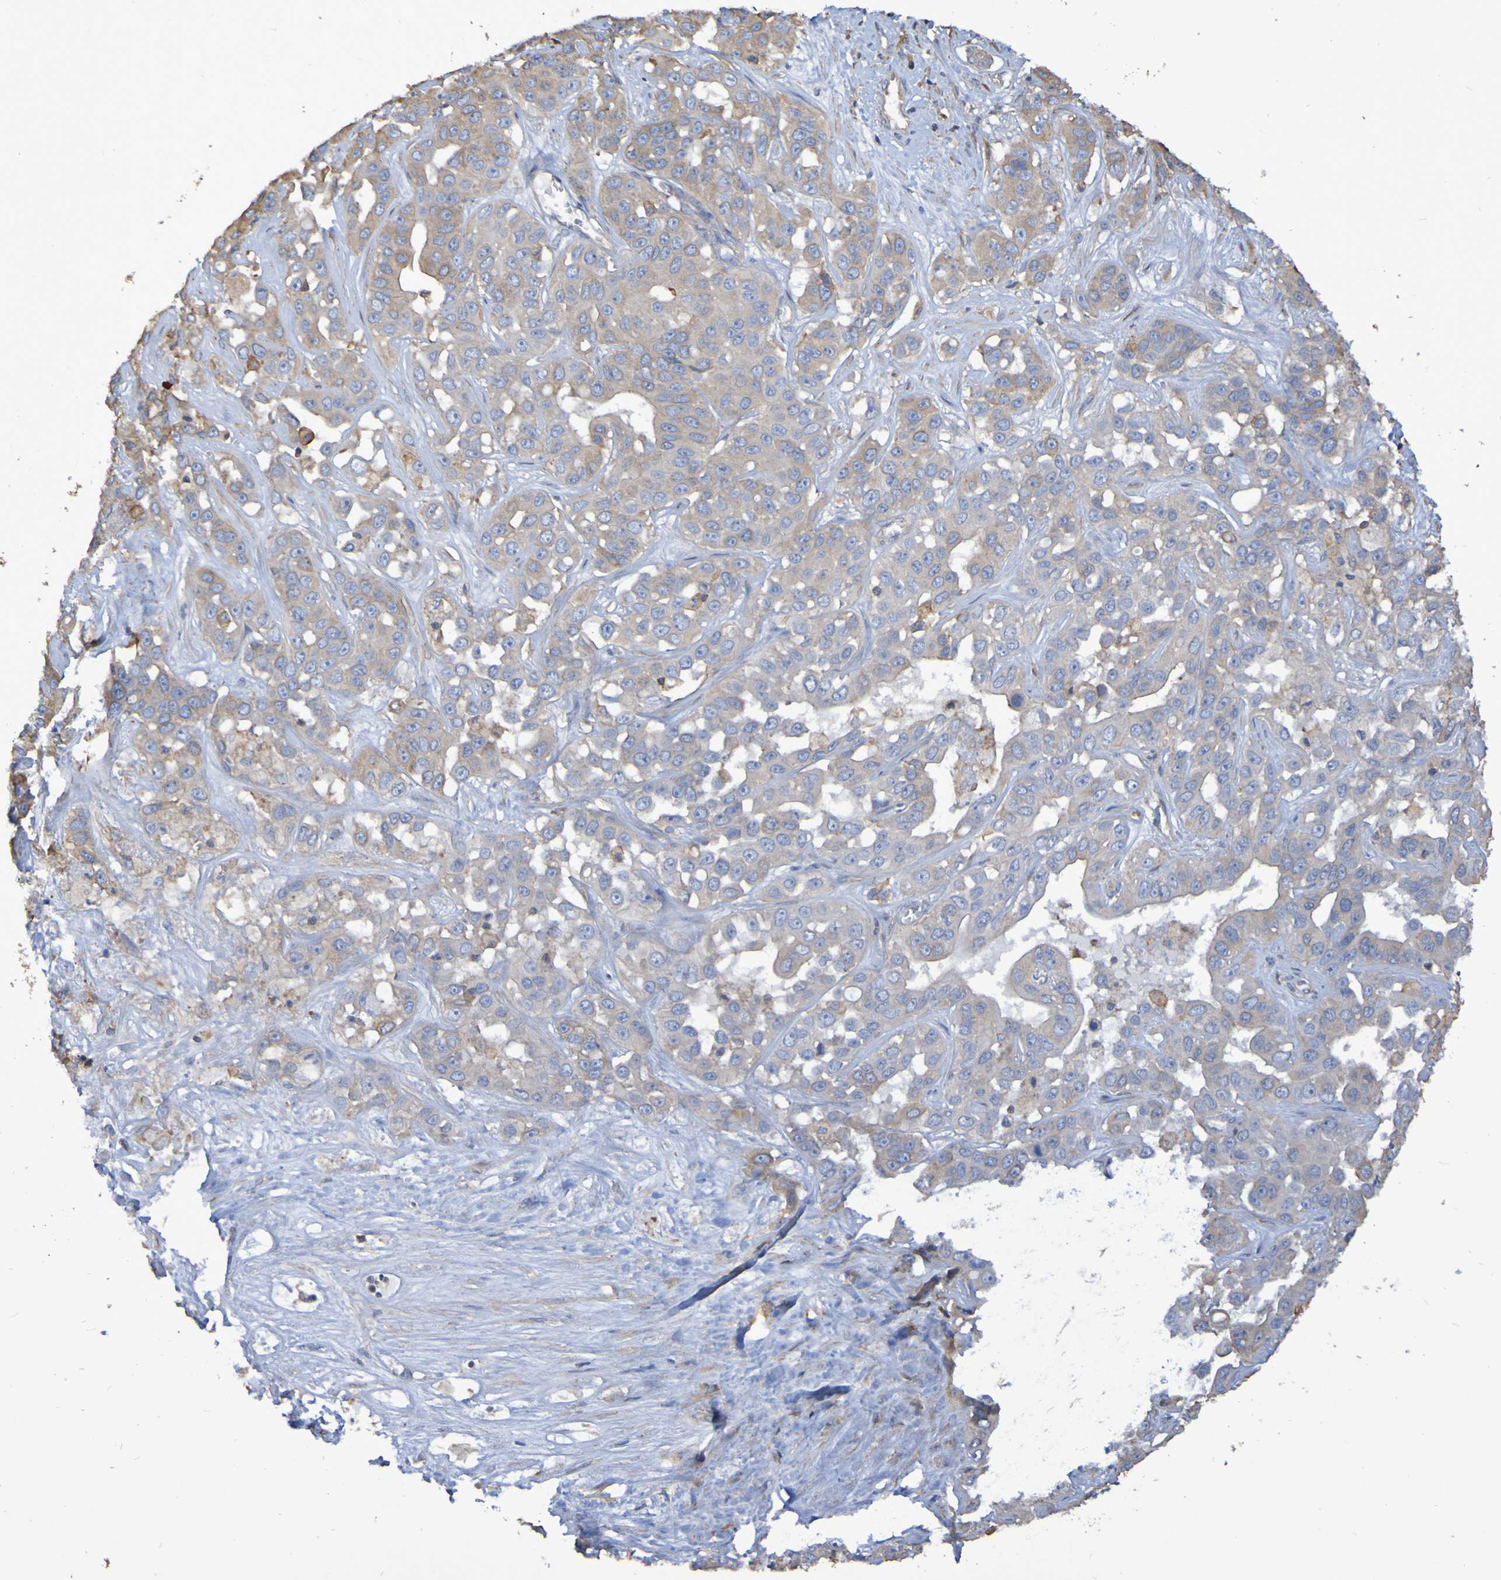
{"staining": {"intensity": "weak", "quantity": ">75%", "location": "cytoplasmic/membranous"}, "tissue": "liver cancer", "cell_type": "Tumor cells", "image_type": "cancer", "snomed": [{"axis": "morphology", "description": "Cholangiocarcinoma"}, {"axis": "topography", "description": "Liver"}], "caption": "Protein expression analysis of human cholangiocarcinoma (liver) reveals weak cytoplasmic/membranous positivity in approximately >75% of tumor cells.", "gene": "SYNJ1", "patient": {"sex": "female", "age": 52}}